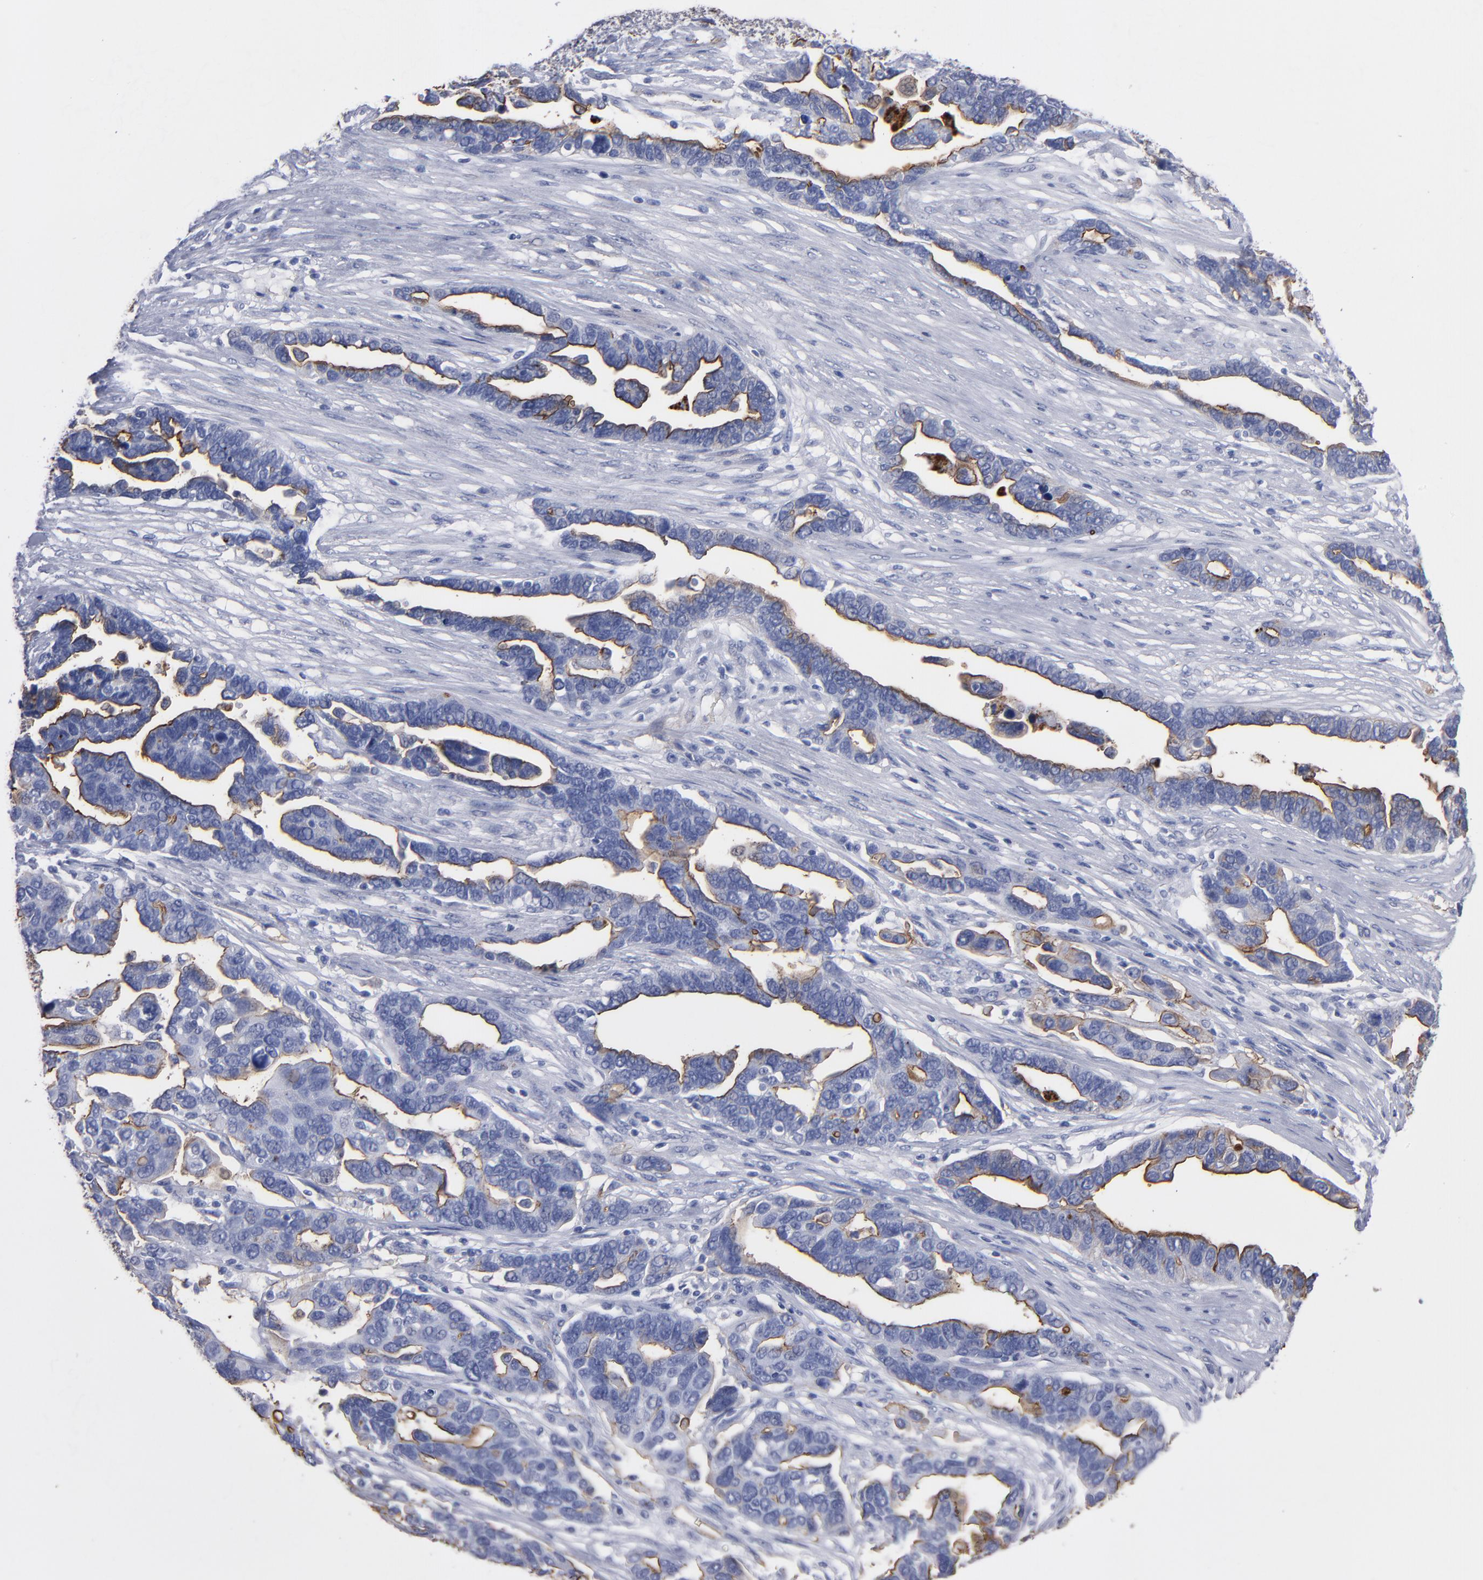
{"staining": {"intensity": "moderate", "quantity": "<25%", "location": "cytoplasmic/membranous"}, "tissue": "ovarian cancer", "cell_type": "Tumor cells", "image_type": "cancer", "snomed": [{"axis": "morphology", "description": "Cystadenocarcinoma, serous, NOS"}, {"axis": "topography", "description": "Ovary"}], "caption": "This is an image of immunohistochemistry staining of ovarian serous cystadenocarcinoma, which shows moderate staining in the cytoplasmic/membranous of tumor cells.", "gene": "TM4SF1", "patient": {"sex": "female", "age": 54}}